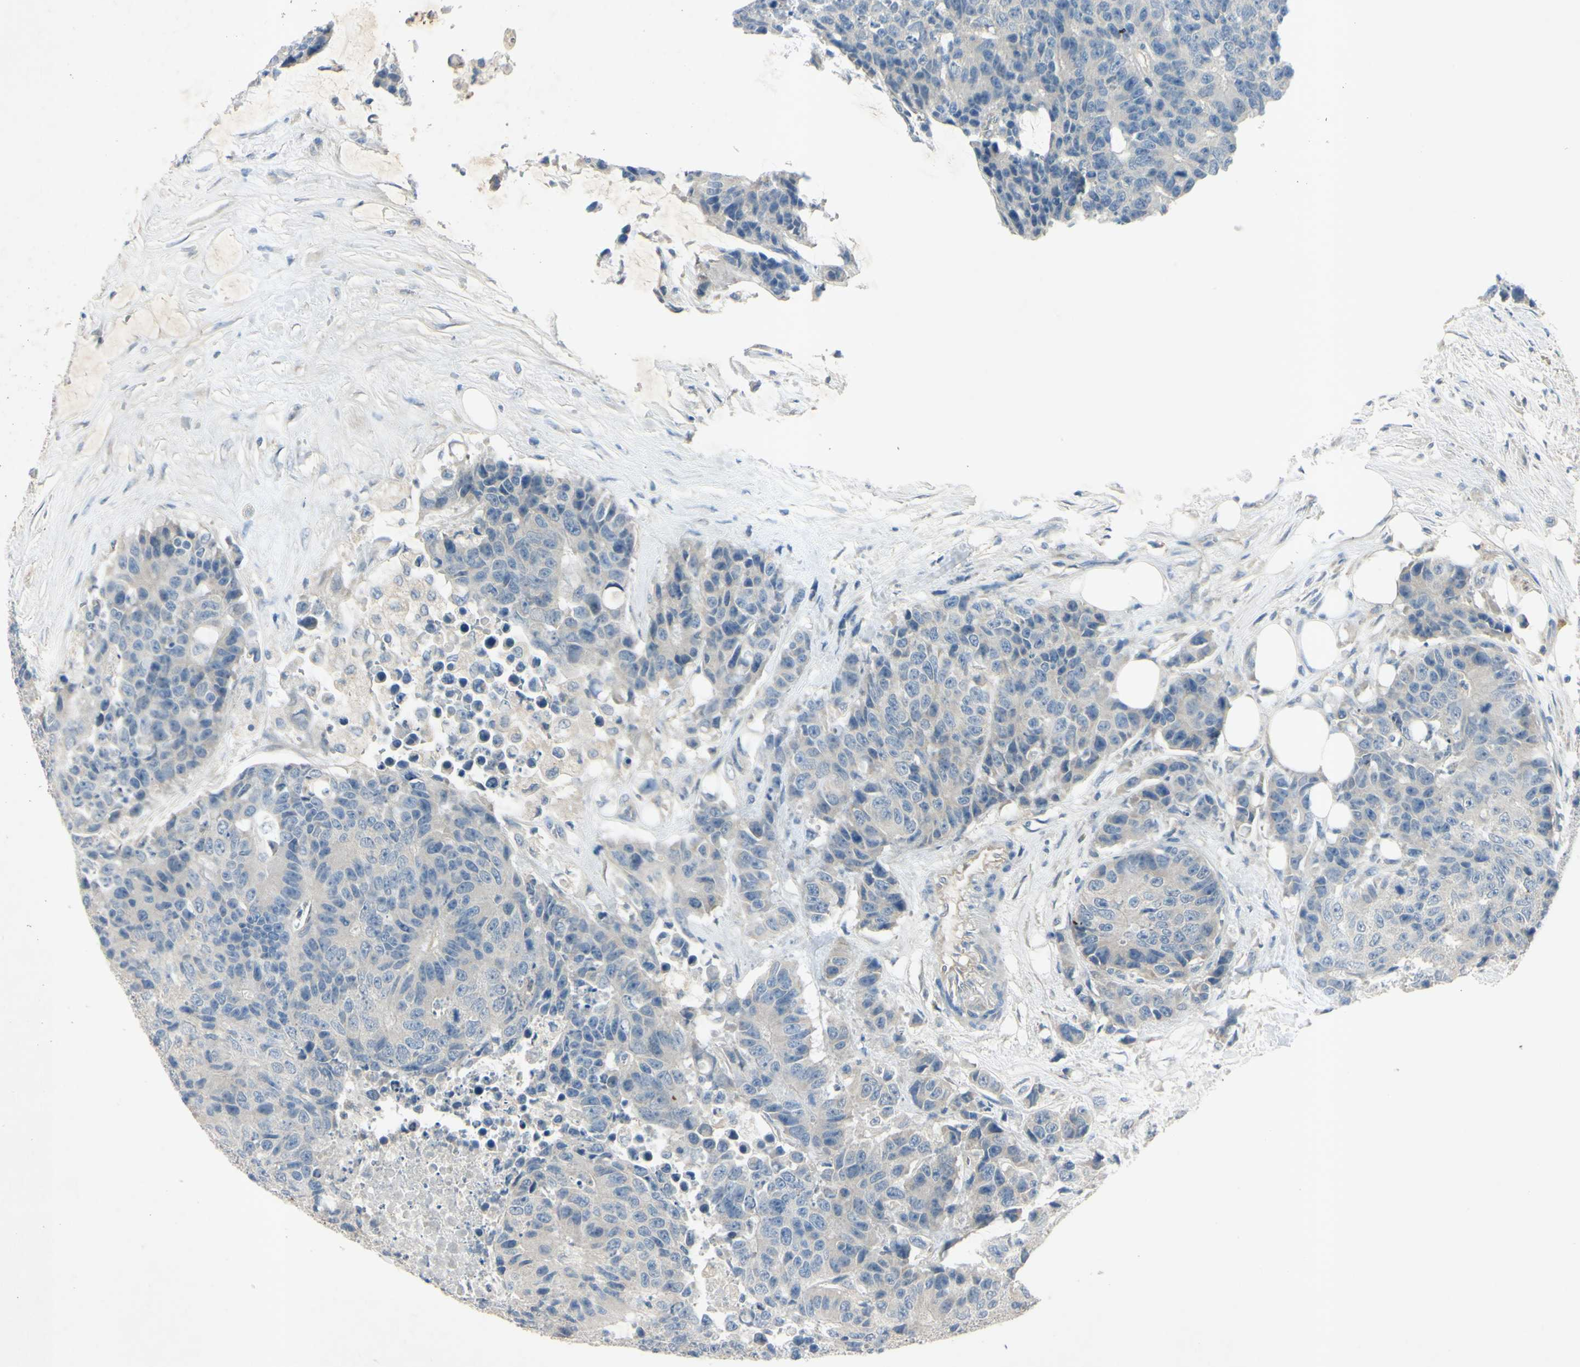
{"staining": {"intensity": "negative", "quantity": "none", "location": "none"}, "tissue": "colorectal cancer", "cell_type": "Tumor cells", "image_type": "cancer", "snomed": [{"axis": "morphology", "description": "Adenocarcinoma, NOS"}, {"axis": "topography", "description": "Colon"}], "caption": "Image shows no protein positivity in tumor cells of colorectal cancer (adenocarcinoma) tissue.", "gene": "AATK", "patient": {"sex": "female", "age": 86}}